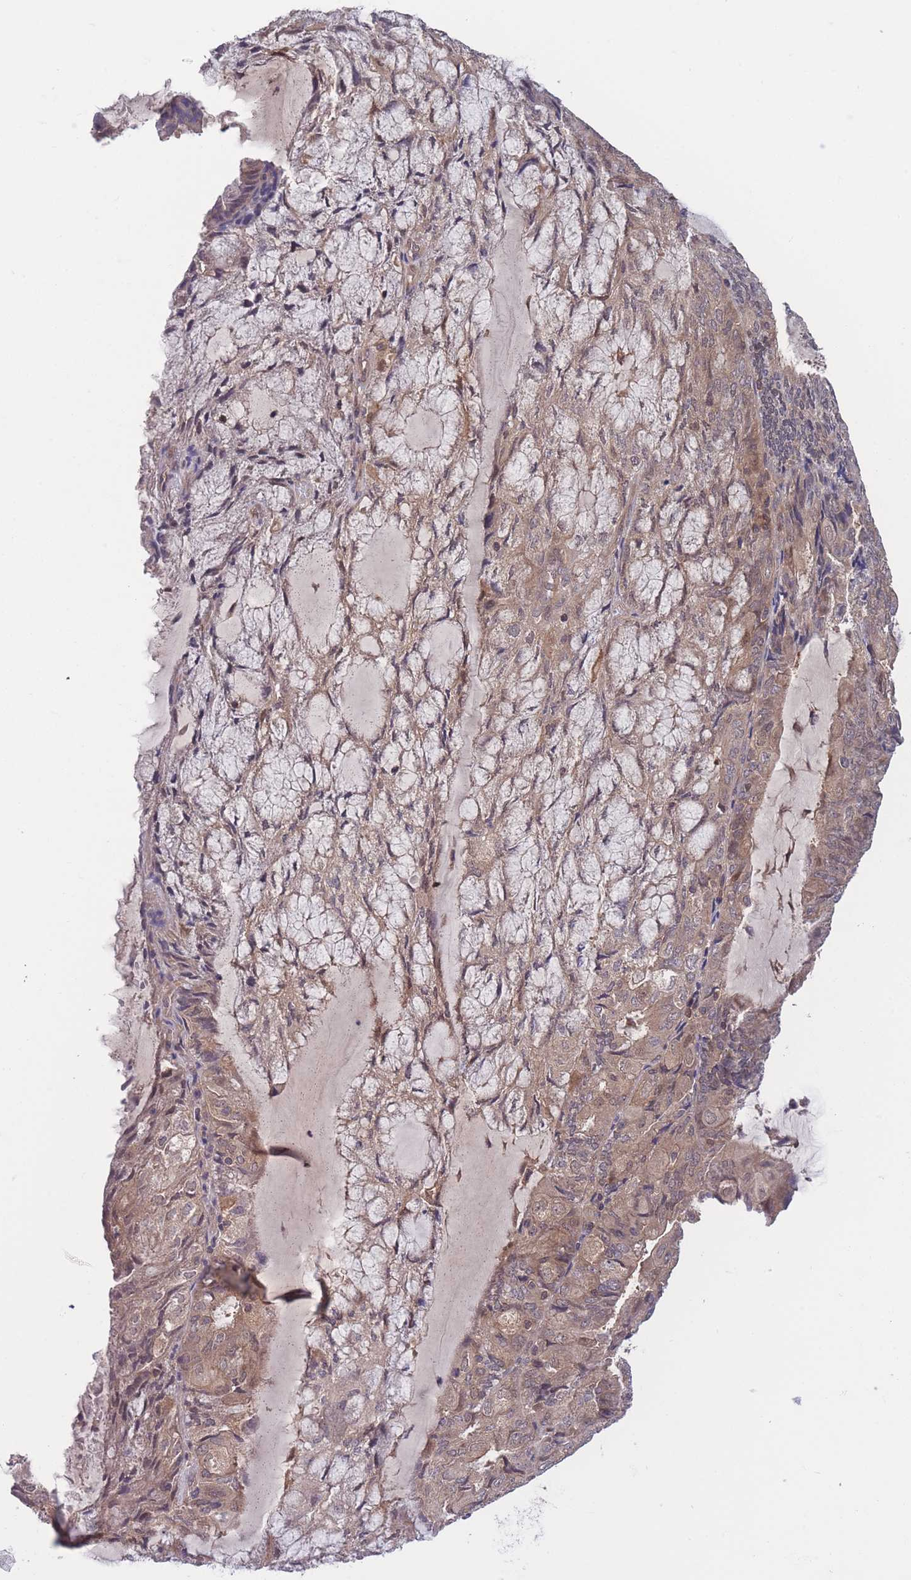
{"staining": {"intensity": "weak", "quantity": ">75%", "location": "cytoplasmic/membranous"}, "tissue": "endometrial cancer", "cell_type": "Tumor cells", "image_type": "cancer", "snomed": [{"axis": "morphology", "description": "Adenocarcinoma, NOS"}, {"axis": "topography", "description": "Endometrium"}], "caption": "DAB immunohistochemical staining of human endometrial adenocarcinoma exhibits weak cytoplasmic/membranous protein positivity in approximately >75% of tumor cells.", "gene": "UBE2N", "patient": {"sex": "female", "age": 81}}